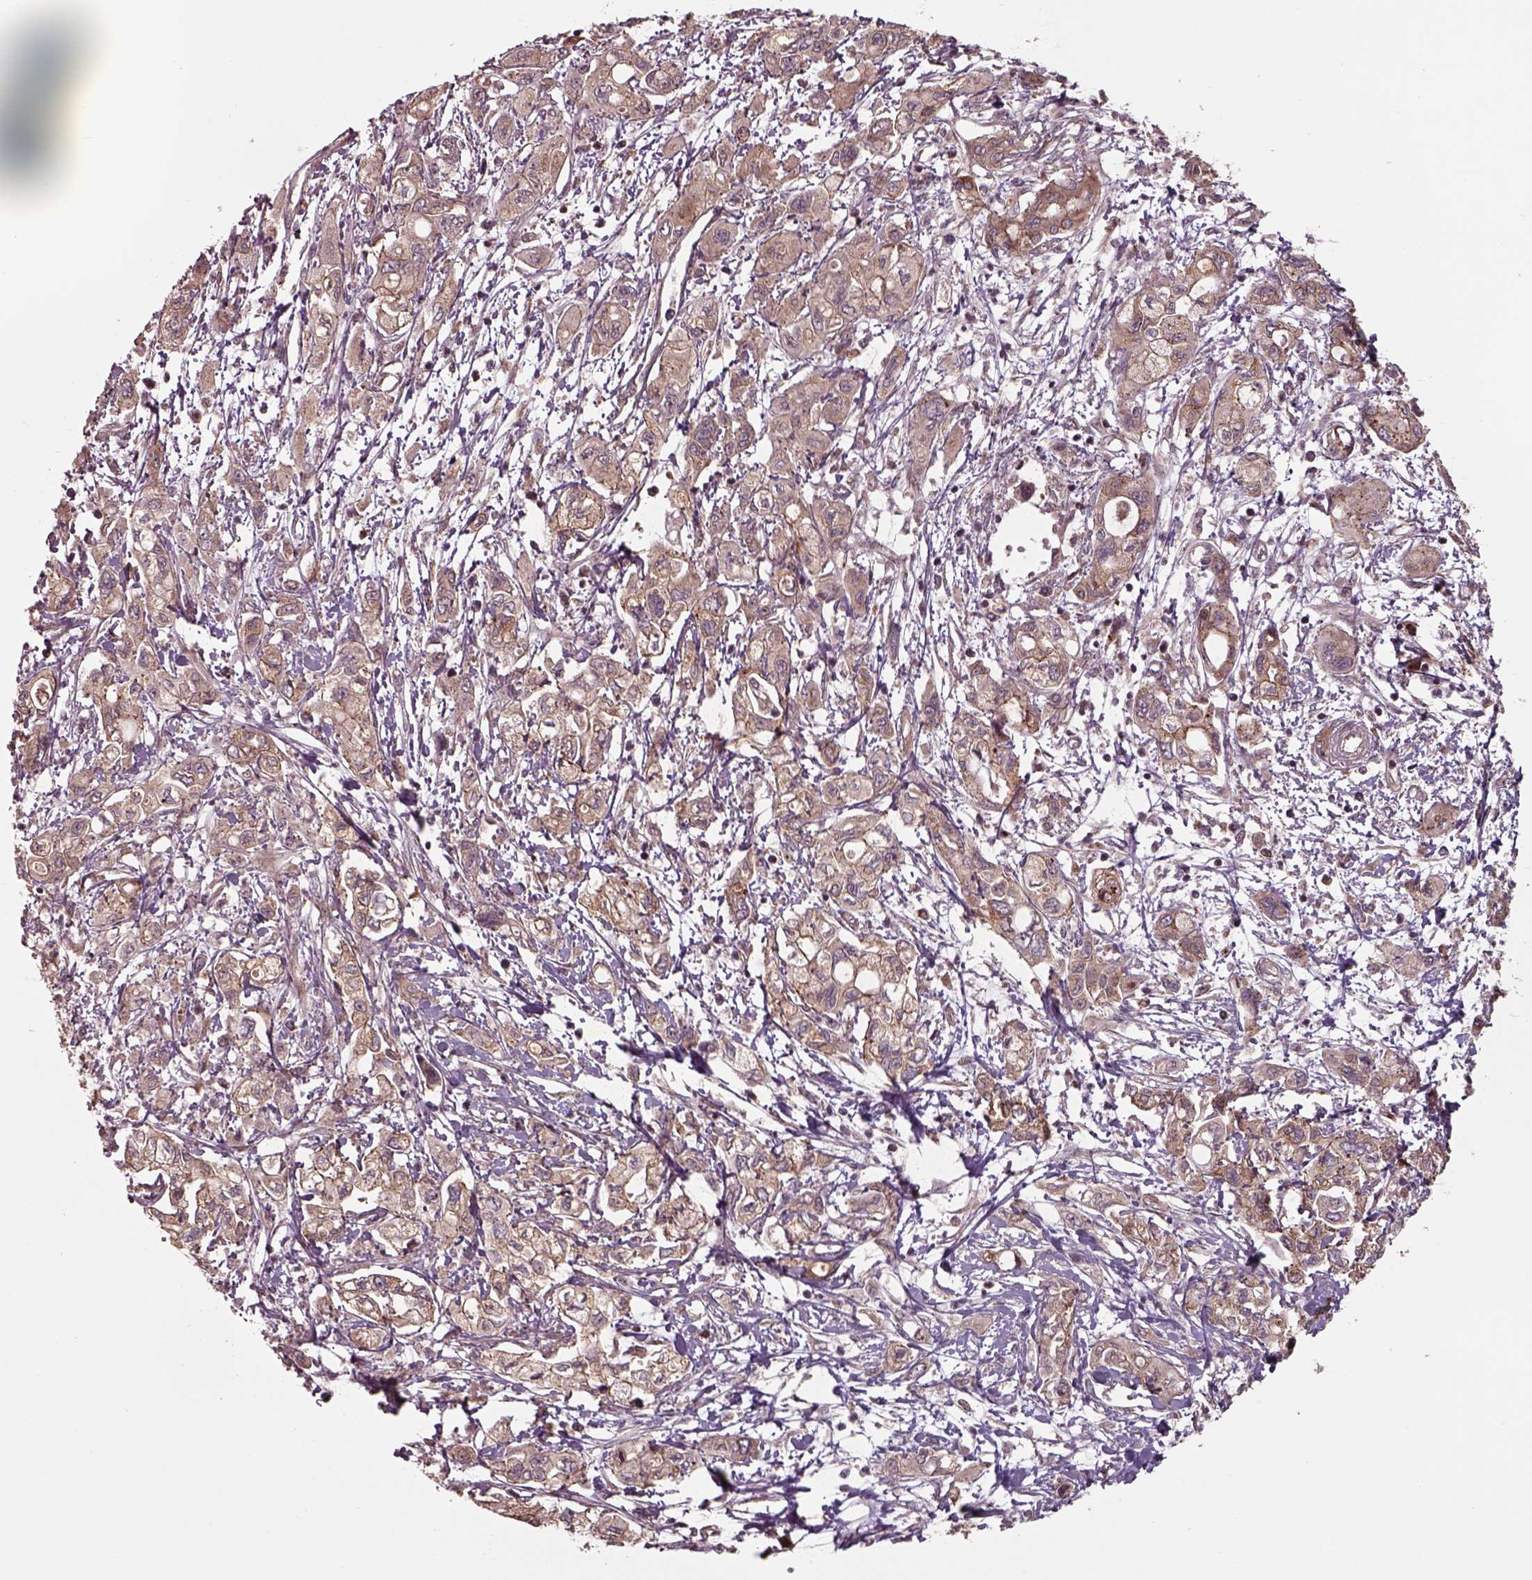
{"staining": {"intensity": "moderate", "quantity": ">75%", "location": "cytoplasmic/membranous"}, "tissue": "pancreatic cancer", "cell_type": "Tumor cells", "image_type": "cancer", "snomed": [{"axis": "morphology", "description": "Adenocarcinoma, NOS"}, {"axis": "topography", "description": "Pancreas"}], "caption": "Immunohistochemical staining of pancreatic cancer (adenocarcinoma) shows medium levels of moderate cytoplasmic/membranous staining in about >75% of tumor cells. (DAB (3,3'-diaminobenzidine) = brown stain, brightfield microscopy at high magnification).", "gene": "CHMP3", "patient": {"sex": "male", "age": 54}}